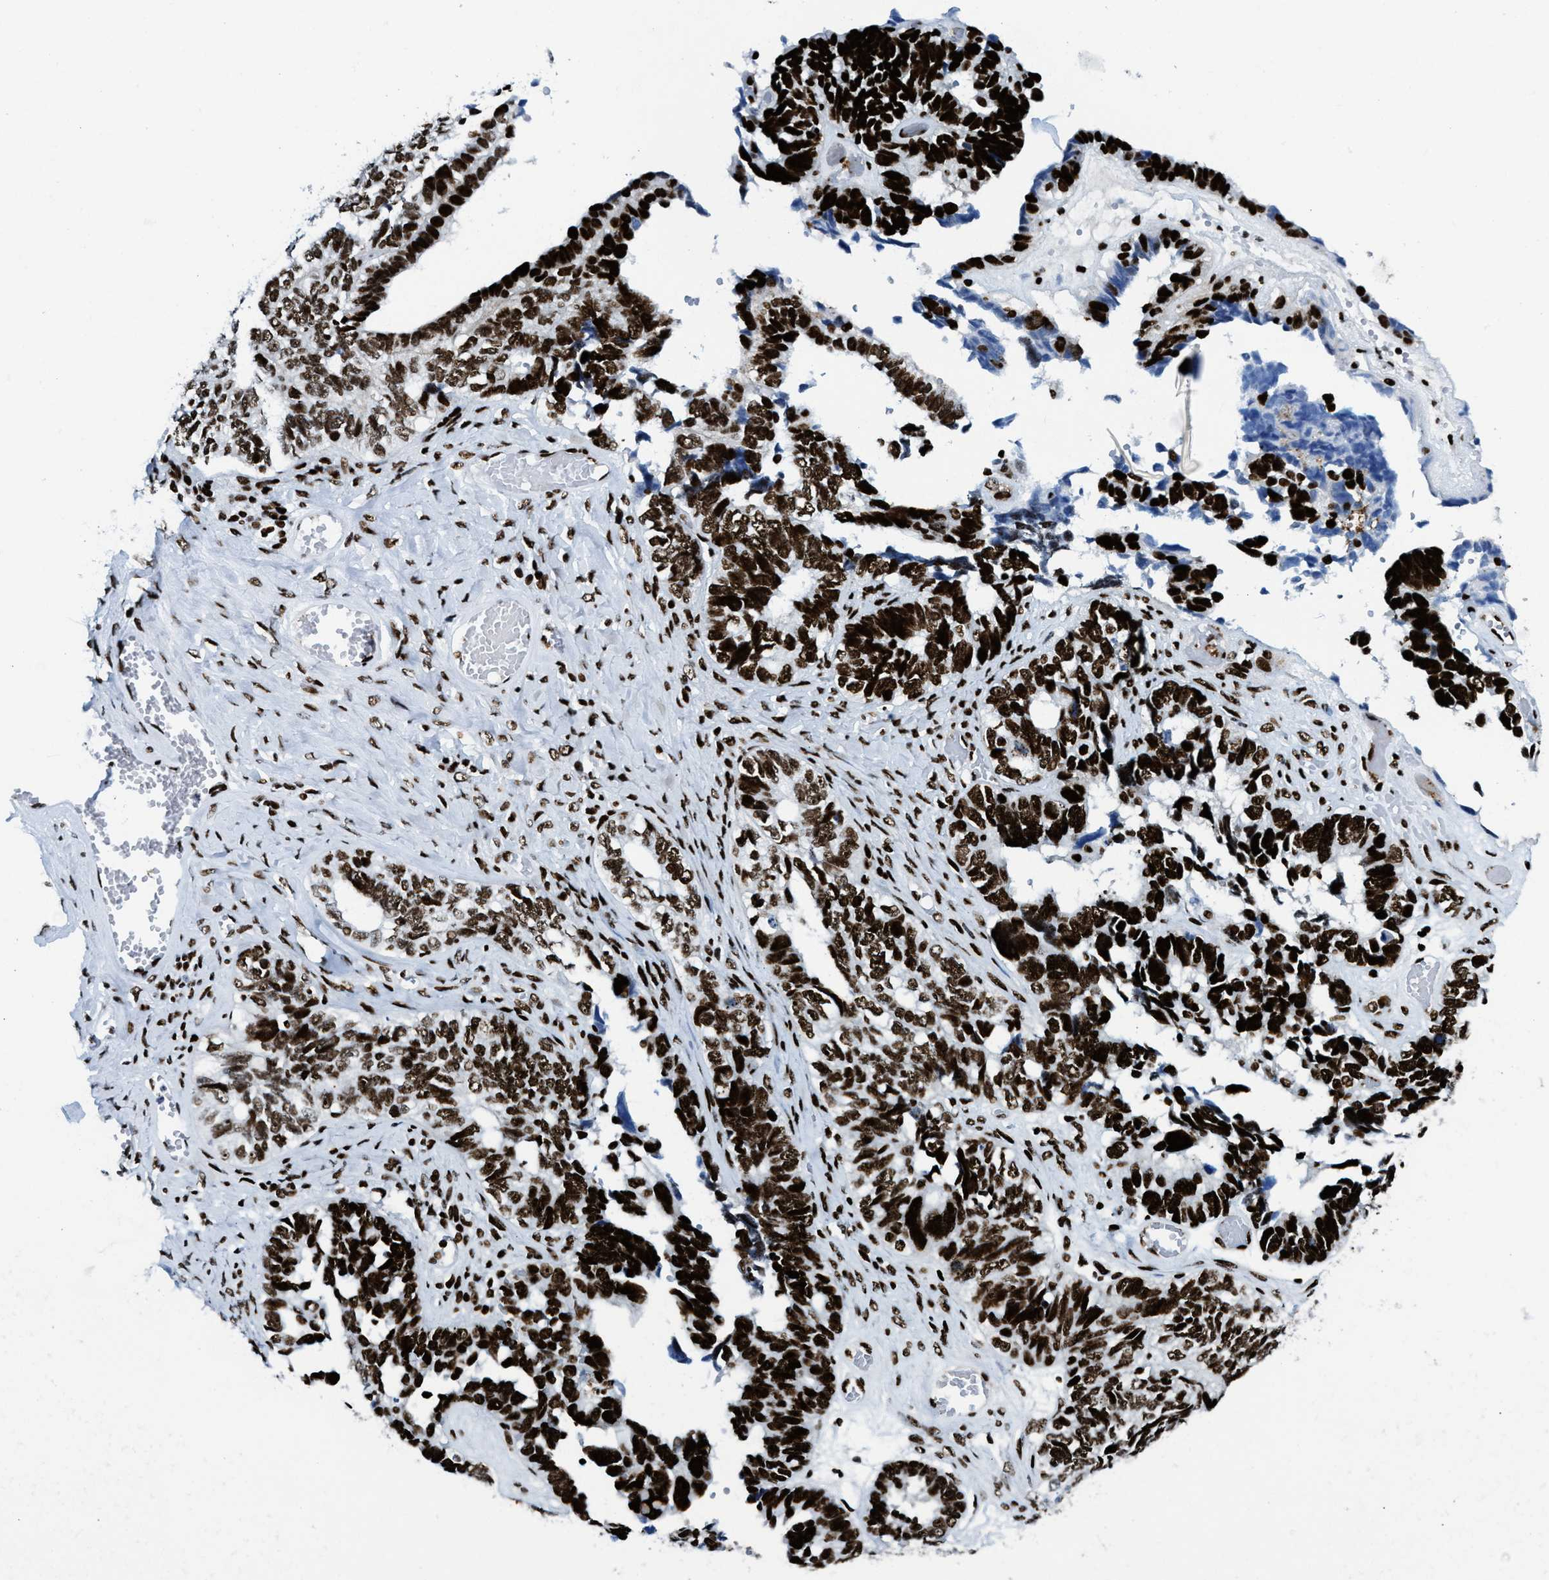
{"staining": {"intensity": "strong", "quantity": ">75%", "location": "nuclear"}, "tissue": "ovarian cancer", "cell_type": "Tumor cells", "image_type": "cancer", "snomed": [{"axis": "morphology", "description": "Cystadenocarcinoma, serous, NOS"}, {"axis": "topography", "description": "Ovary"}], "caption": "Immunohistochemistry (DAB (3,3'-diaminobenzidine)) staining of ovarian serous cystadenocarcinoma demonstrates strong nuclear protein staining in about >75% of tumor cells.", "gene": "NONO", "patient": {"sex": "female", "age": 79}}